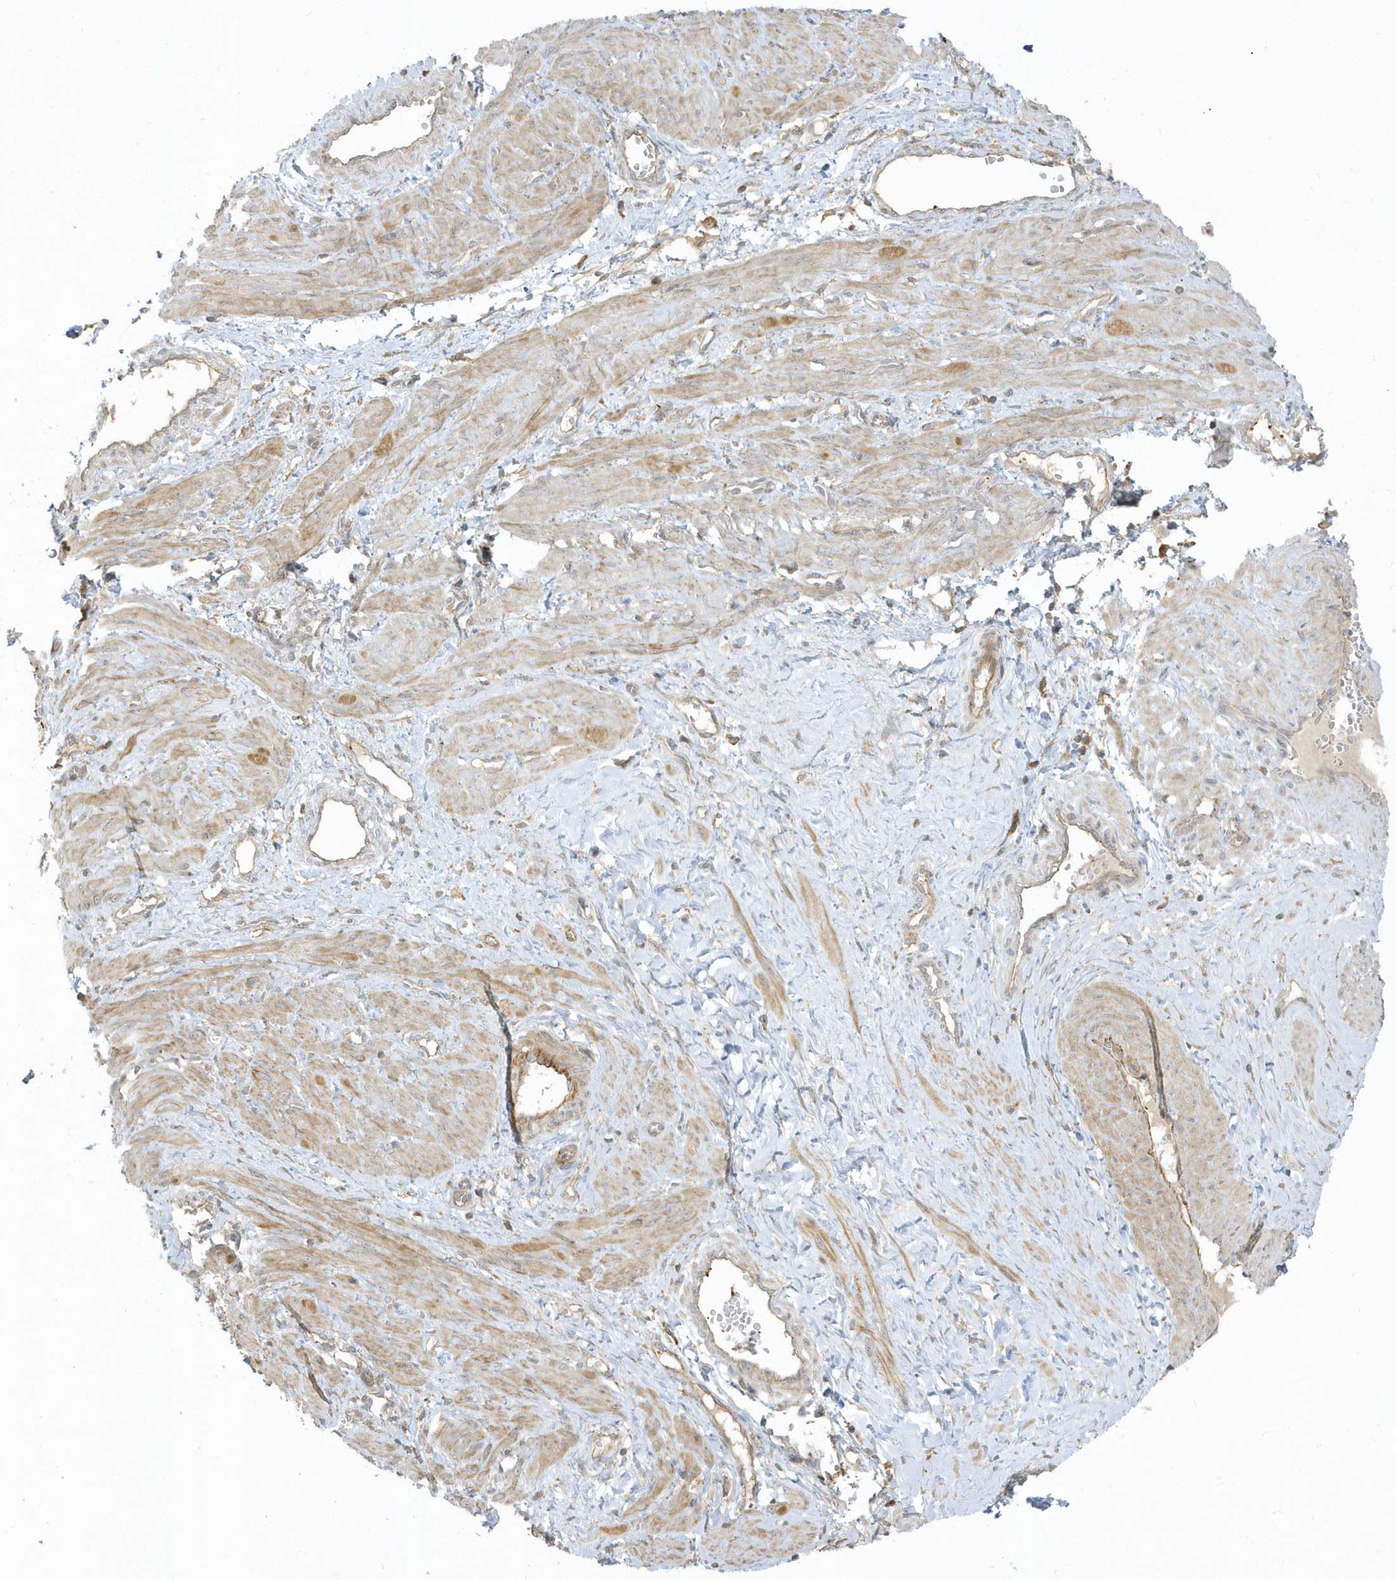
{"staining": {"intensity": "weak", "quantity": ">75%", "location": "cytoplasmic/membranous"}, "tissue": "smooth muscle", "cell_type": "Smooth muscle cells", "image_type": "normal", "snomed": [{"axis": "morphology", "description": "Normal tissue, NOS"}, {"axis": "topography", "description": "Endometrium"}], "caption": "A photomicrograph of smooth muscle stained for a protein reveals weak cytoplasmic/membranous brown staining in smooth muscle cells.", "gene": "ZBTB8A", "patient": {"sex": "female", "age": 33}}